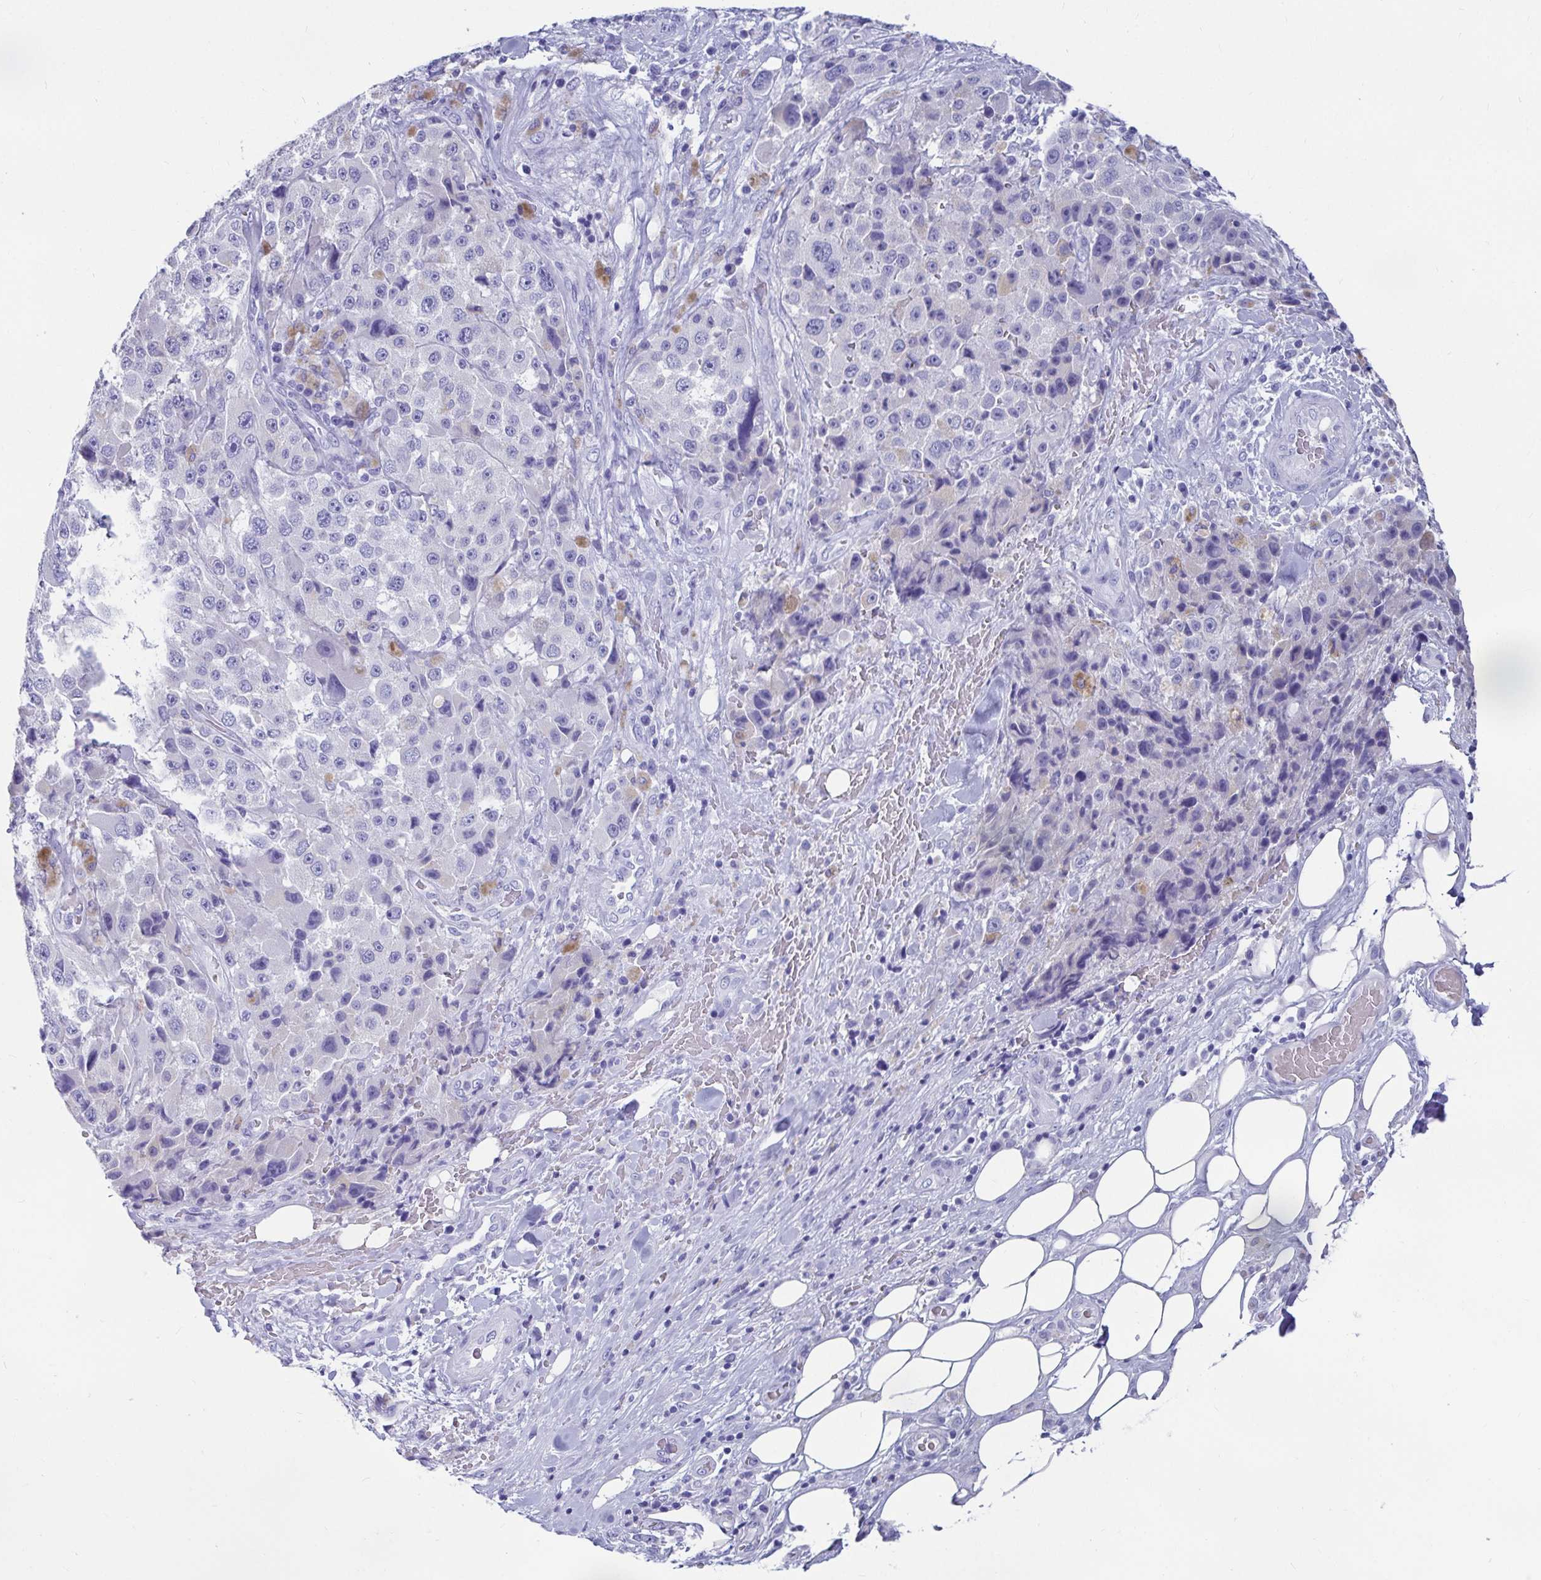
{"staining": {"intensity": "negative", "quantity": "none", "location": "none"}, "tissue": "melanoma", "cell_type": "Tumor cells", "image_type": "cancer", "snomed": [{"axis": "morphology", "description": "Malignant melanoma, Metastatic site"}, {"axis": "topography", "description": "Lymph node"}], "caption": "The IHC micrograph has no significant expression in tumor cells of melanoma tissue.", "gene": "ZPBP2", "patient": {"sex": "male", "age": 62}}